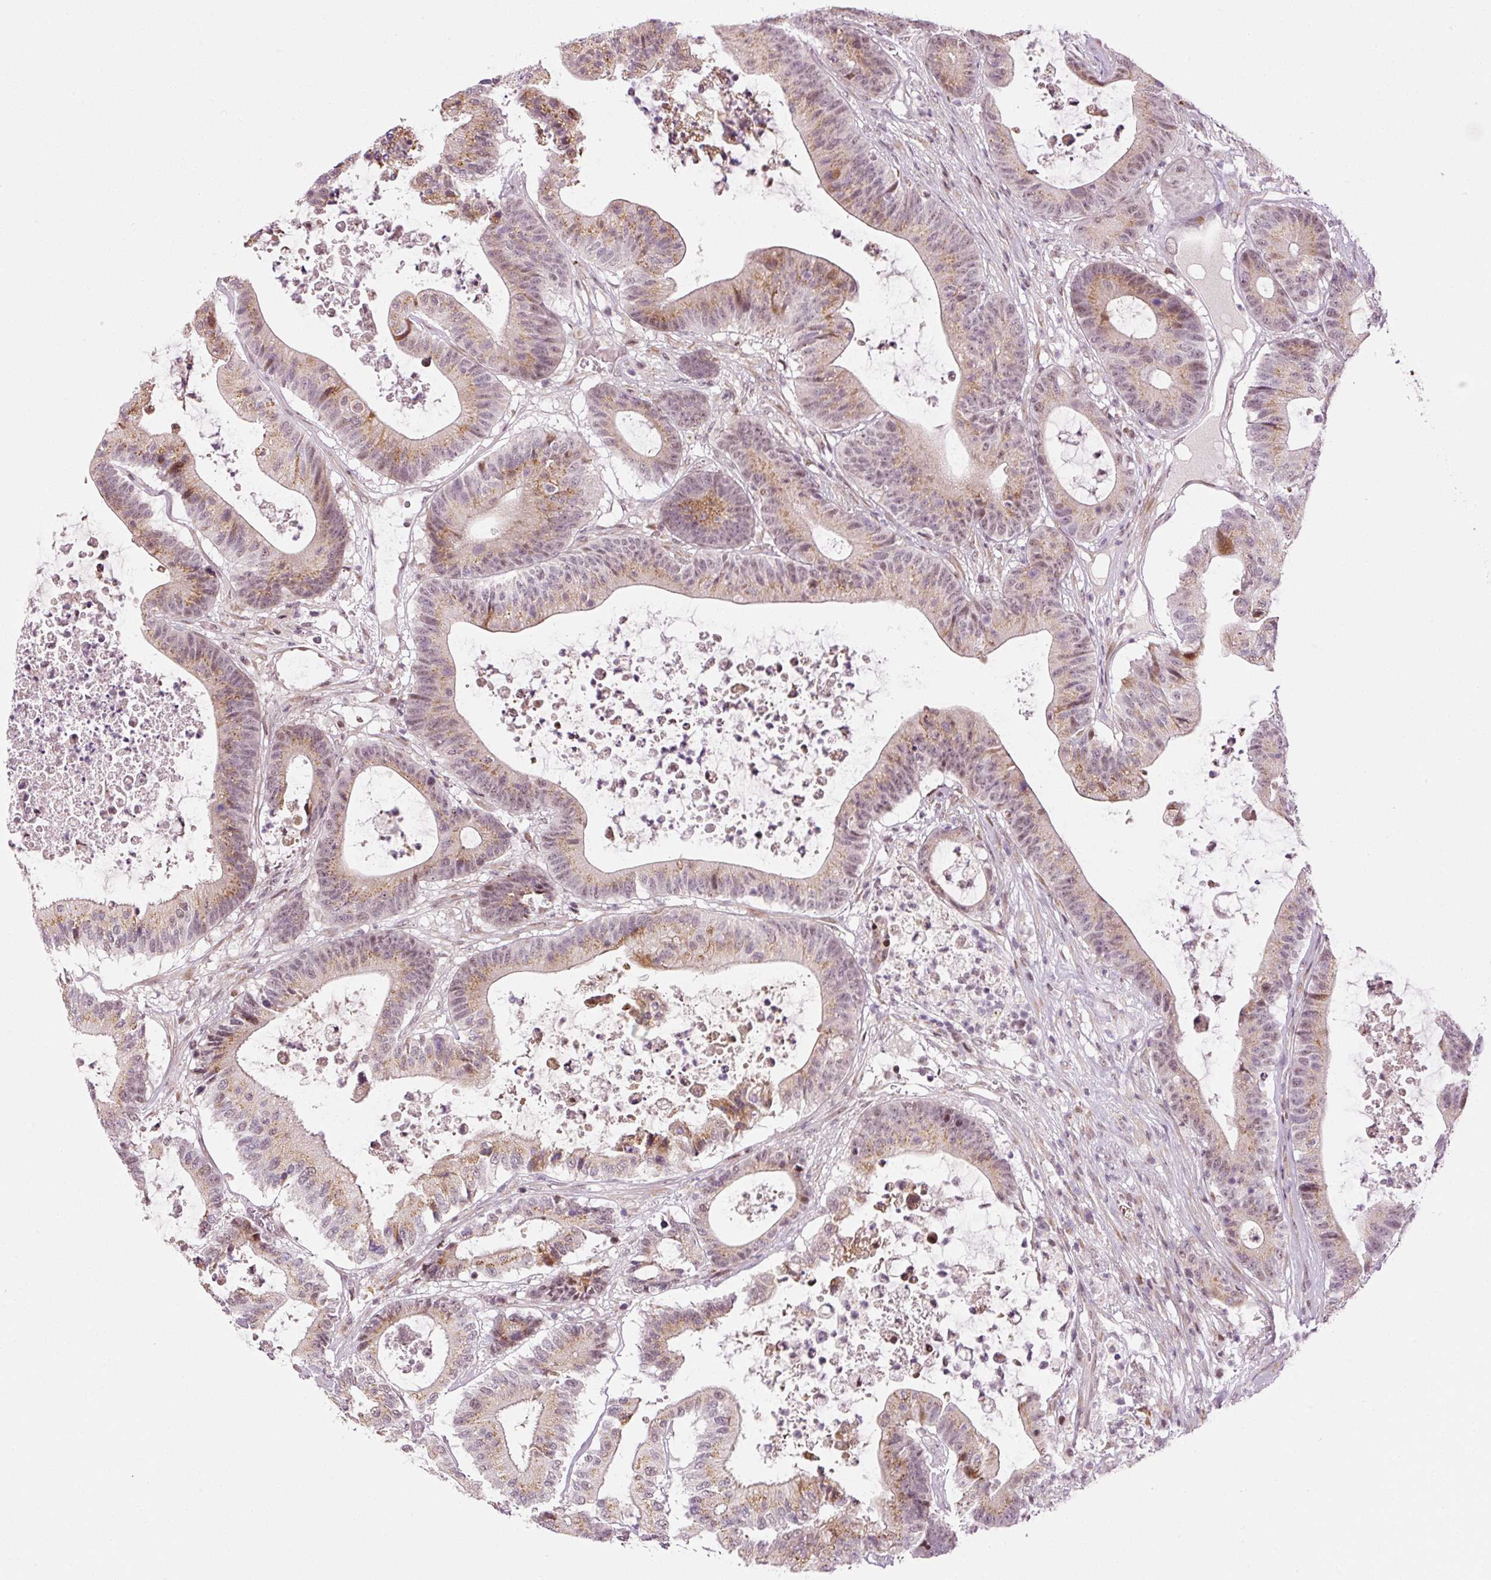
{"staining": {"intensity": "moderate", "quantity": "25%-75%", "location": "cytoplasmic/membranous,nuclear"}, "tissue": "colorectal cancer", "cell_type": "Tumor cells", "image_type": "cancer", "snomed": [{"axis": "morphology", "description": "Adenocarcinoma, NOS"}, {"axis": "topography", "description": "Colon"}], "caption": "Brown immunohistochemical staining in adenocarcinoma (colorectal) displays moderate cytoplasmic/membranous and nuclear expression in about 25%-75% of tumor cells.", "gene": "ANKRD20A1", "patient": {"sex": "female", "age": 84}}